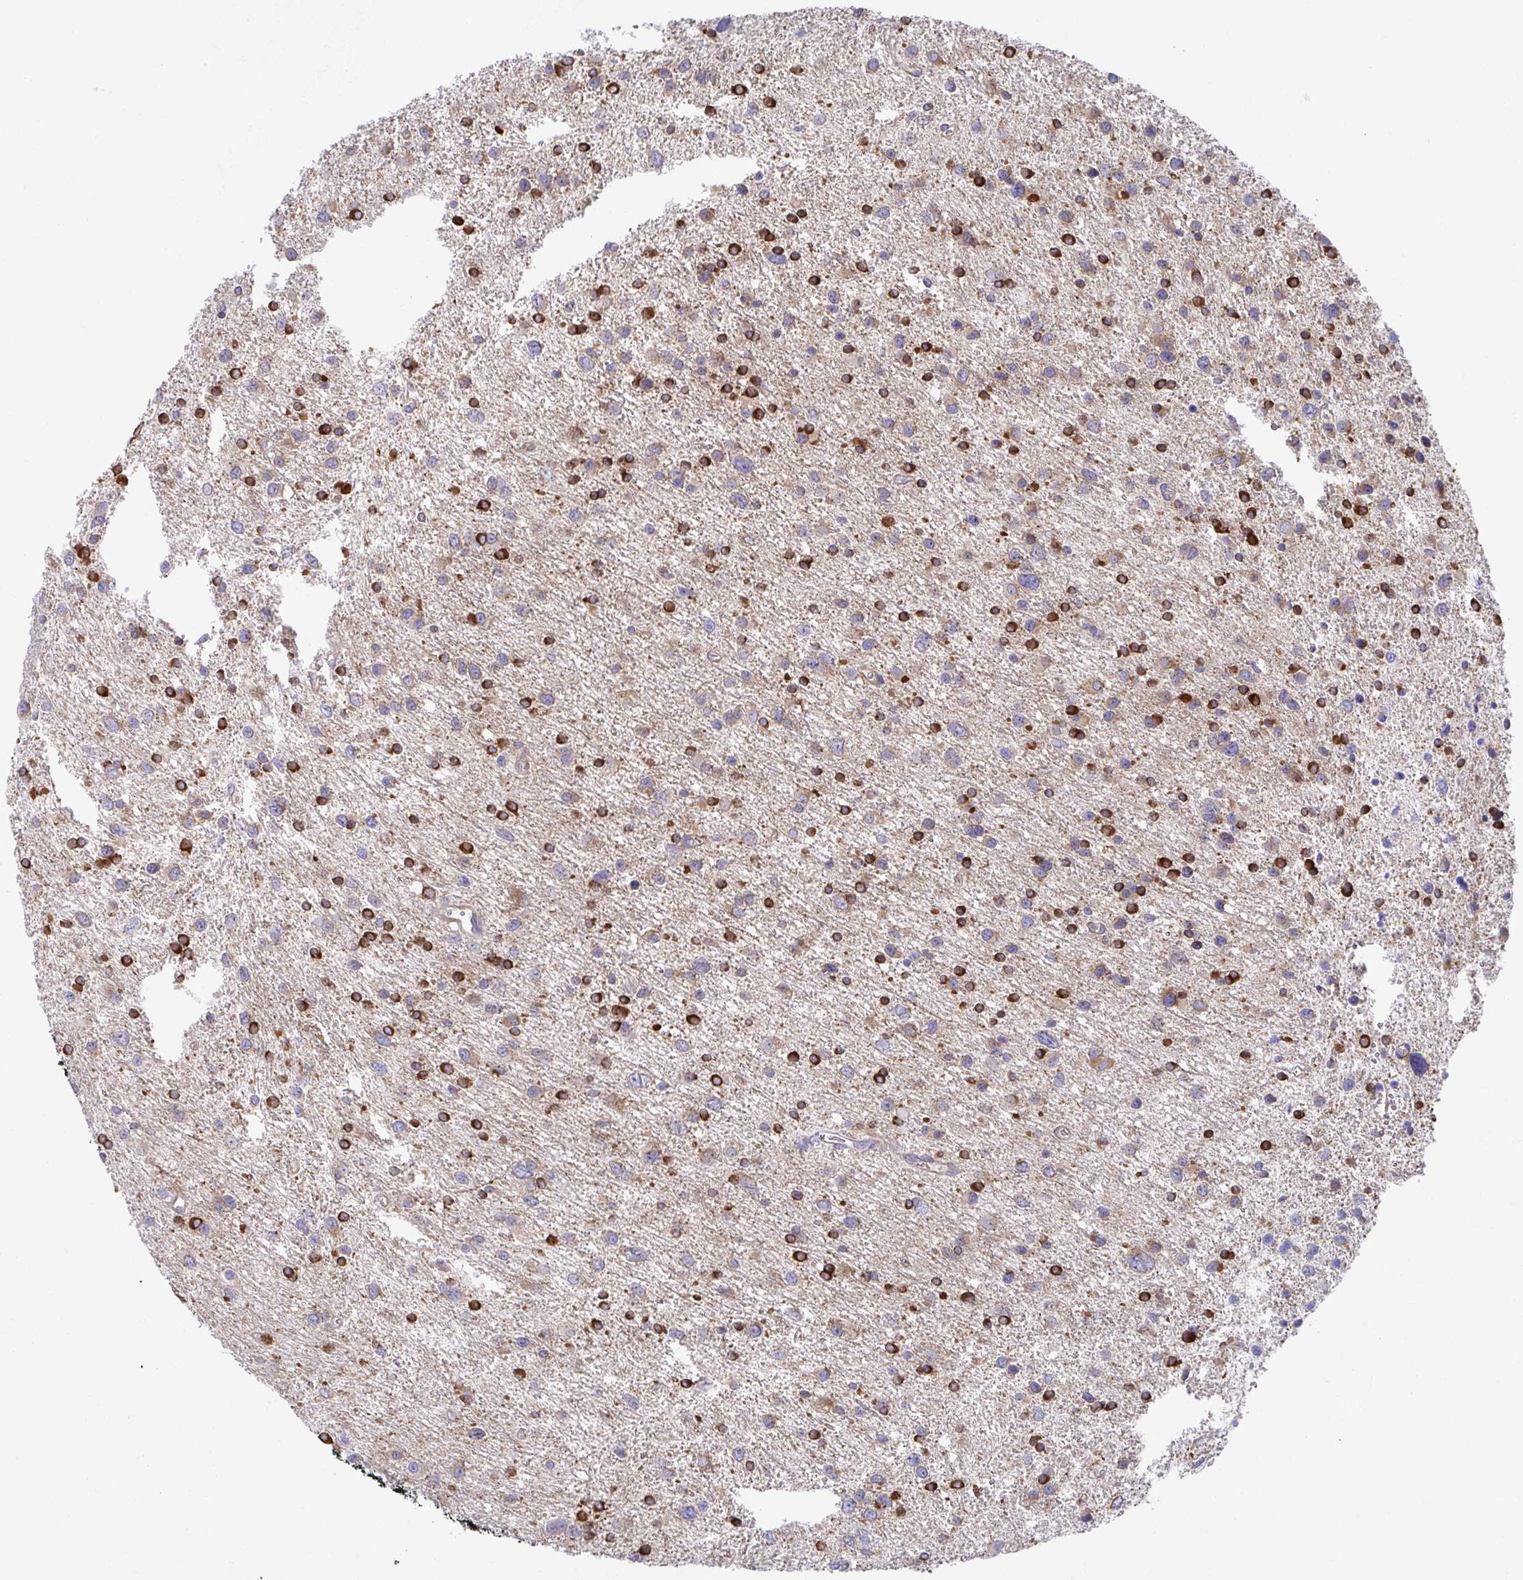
{"staining": {"intensity": "strong", "quantity": "25%-75%", "location": "cytoplasmic/membranous"}, "tissue": "glioma", "cell_type": "Tumor cells", "image_type": "cancer", "snomed": [{"axis": "morphology", "description": "Glioma, malignant, Low grade"}, {"axis": "topography", "description": "Brain"}], "caption": "IHC of human malignant glioma (low-grade) exhibits high levels of strong cytoplasmic/membranous expression in about 25%-75% of tumor cells.", "gene": "WNK1", "patient": {"sex": "female", "age": 55}}